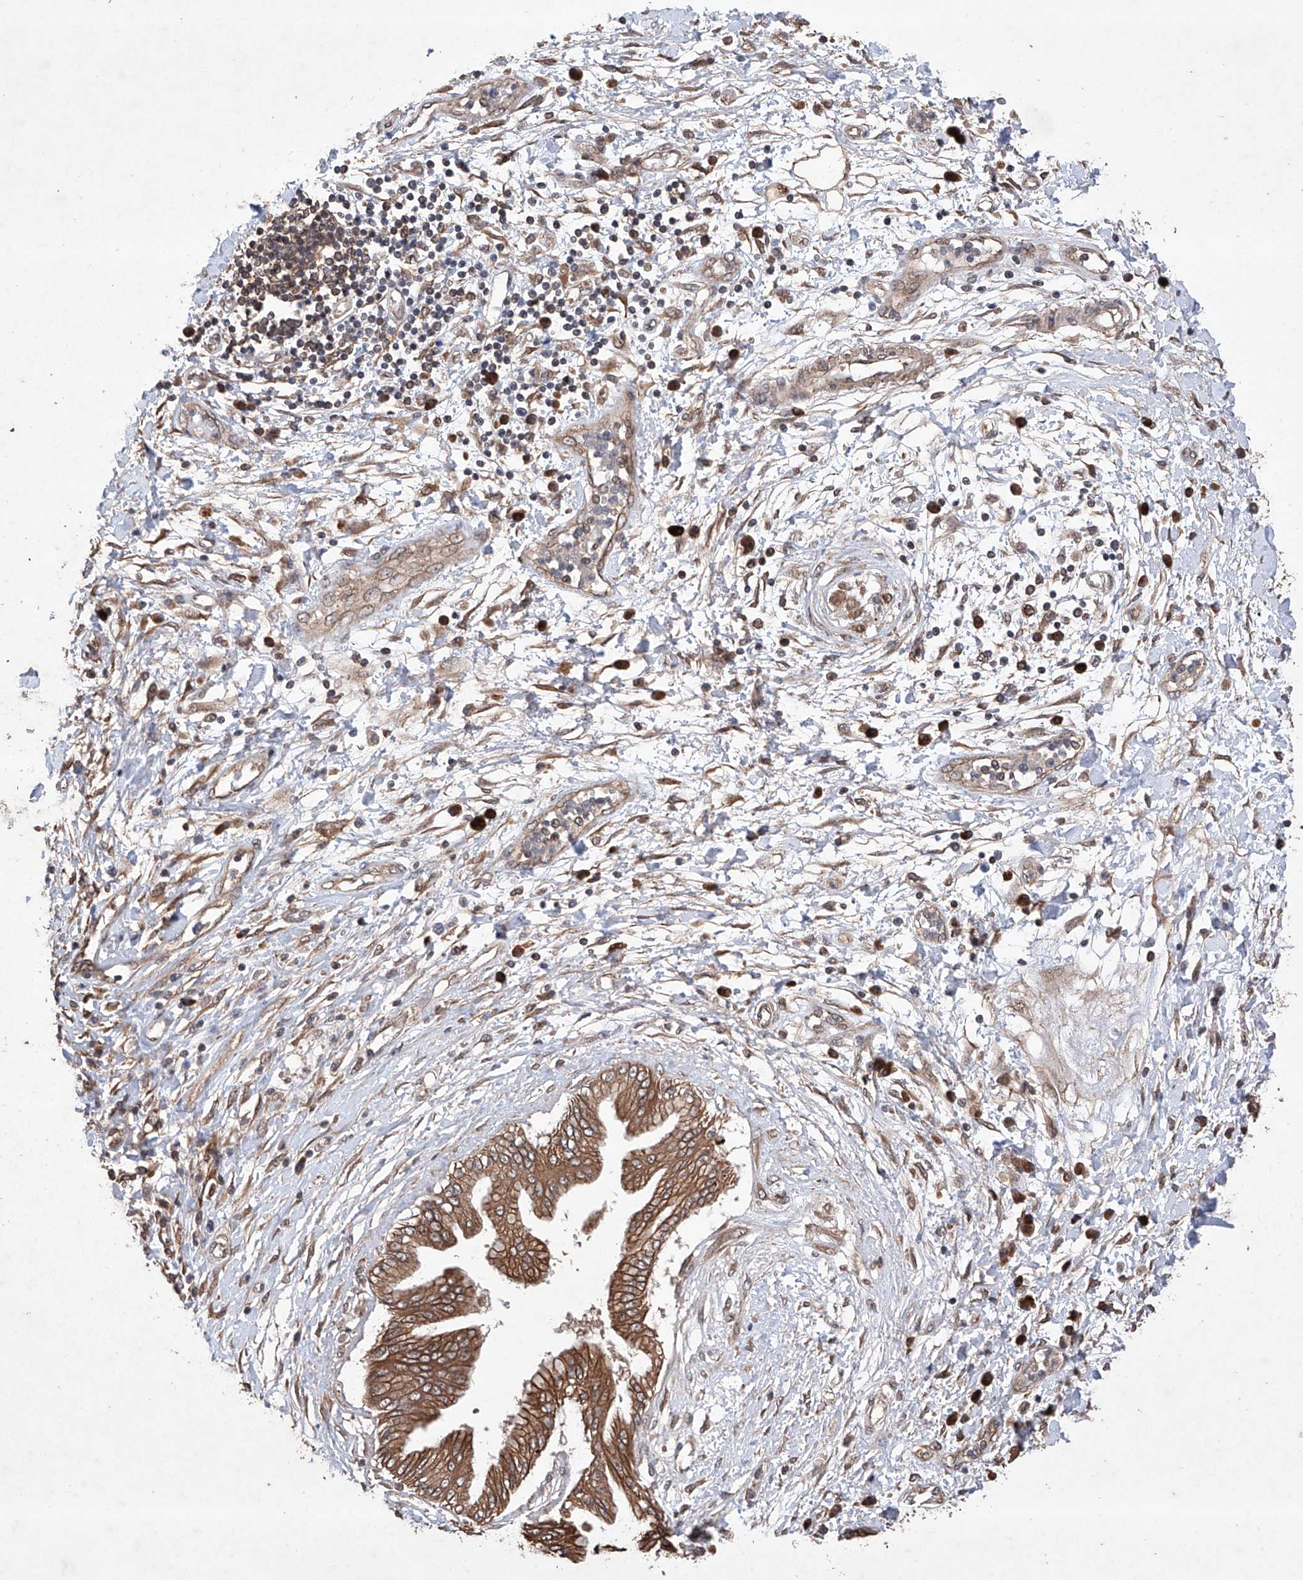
{"staining": {"intensity": "moderate", "quantity": ">75%", "location": "cytoplasmic/membranous"}, "tissue": "pancreatic cancer", "cell_type": "Tumor cells", "image_type": "cancer", "snomed": [{"axis": "morphology", "description": "Adenocarcinoma, NOS"}, {"axis": "topography", "description": "Pancreas"}], "caption": "Pancreatic cancer (adenocarcinoma) stained for a protein displays moderate cytoplasmic/membranous positivity in tumor cells. Ihc stains the protein in brown and the nuclei are stained blue.", "gene": "LURAP1", "patient": {"sex": "female", "age": 56}}